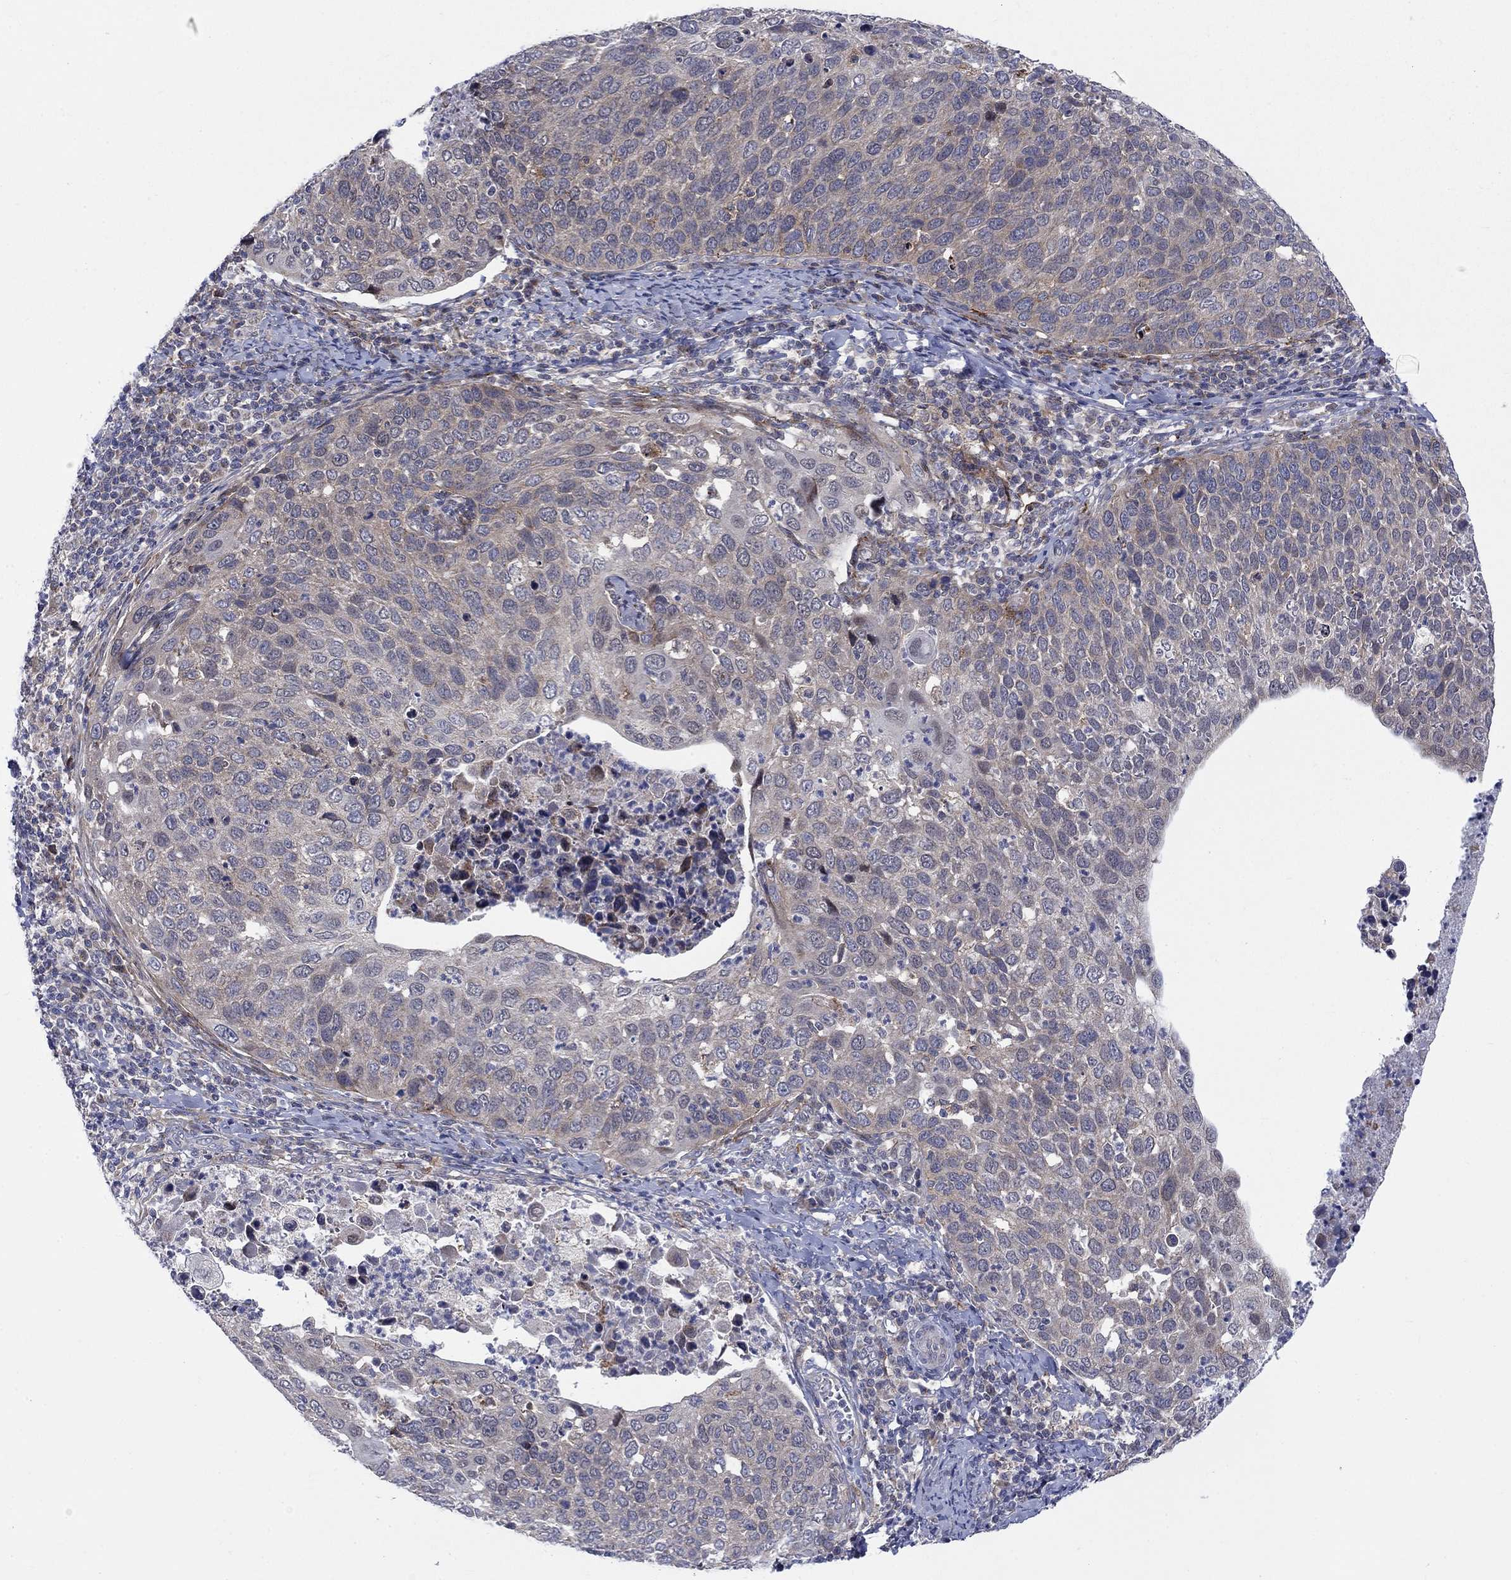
{"staining": {"intensity": "negative", "quantity": "none", "location": "none"}, "tissue": "cervical cancer", "cell_type": "Tumor cells", "image_type": "cancer", "snomed": [{"axis": "morphology", "description": "Squamous cell carcinoma, NOS"}, {"axis": "topography", "description": "Cervix"}], "caption": "This is an IHC photomicrograph of cervical cancer. There is no expression in tumor cells.", "gene": "SLC35F2", "patient": {"sex": "female", "age": 54}}